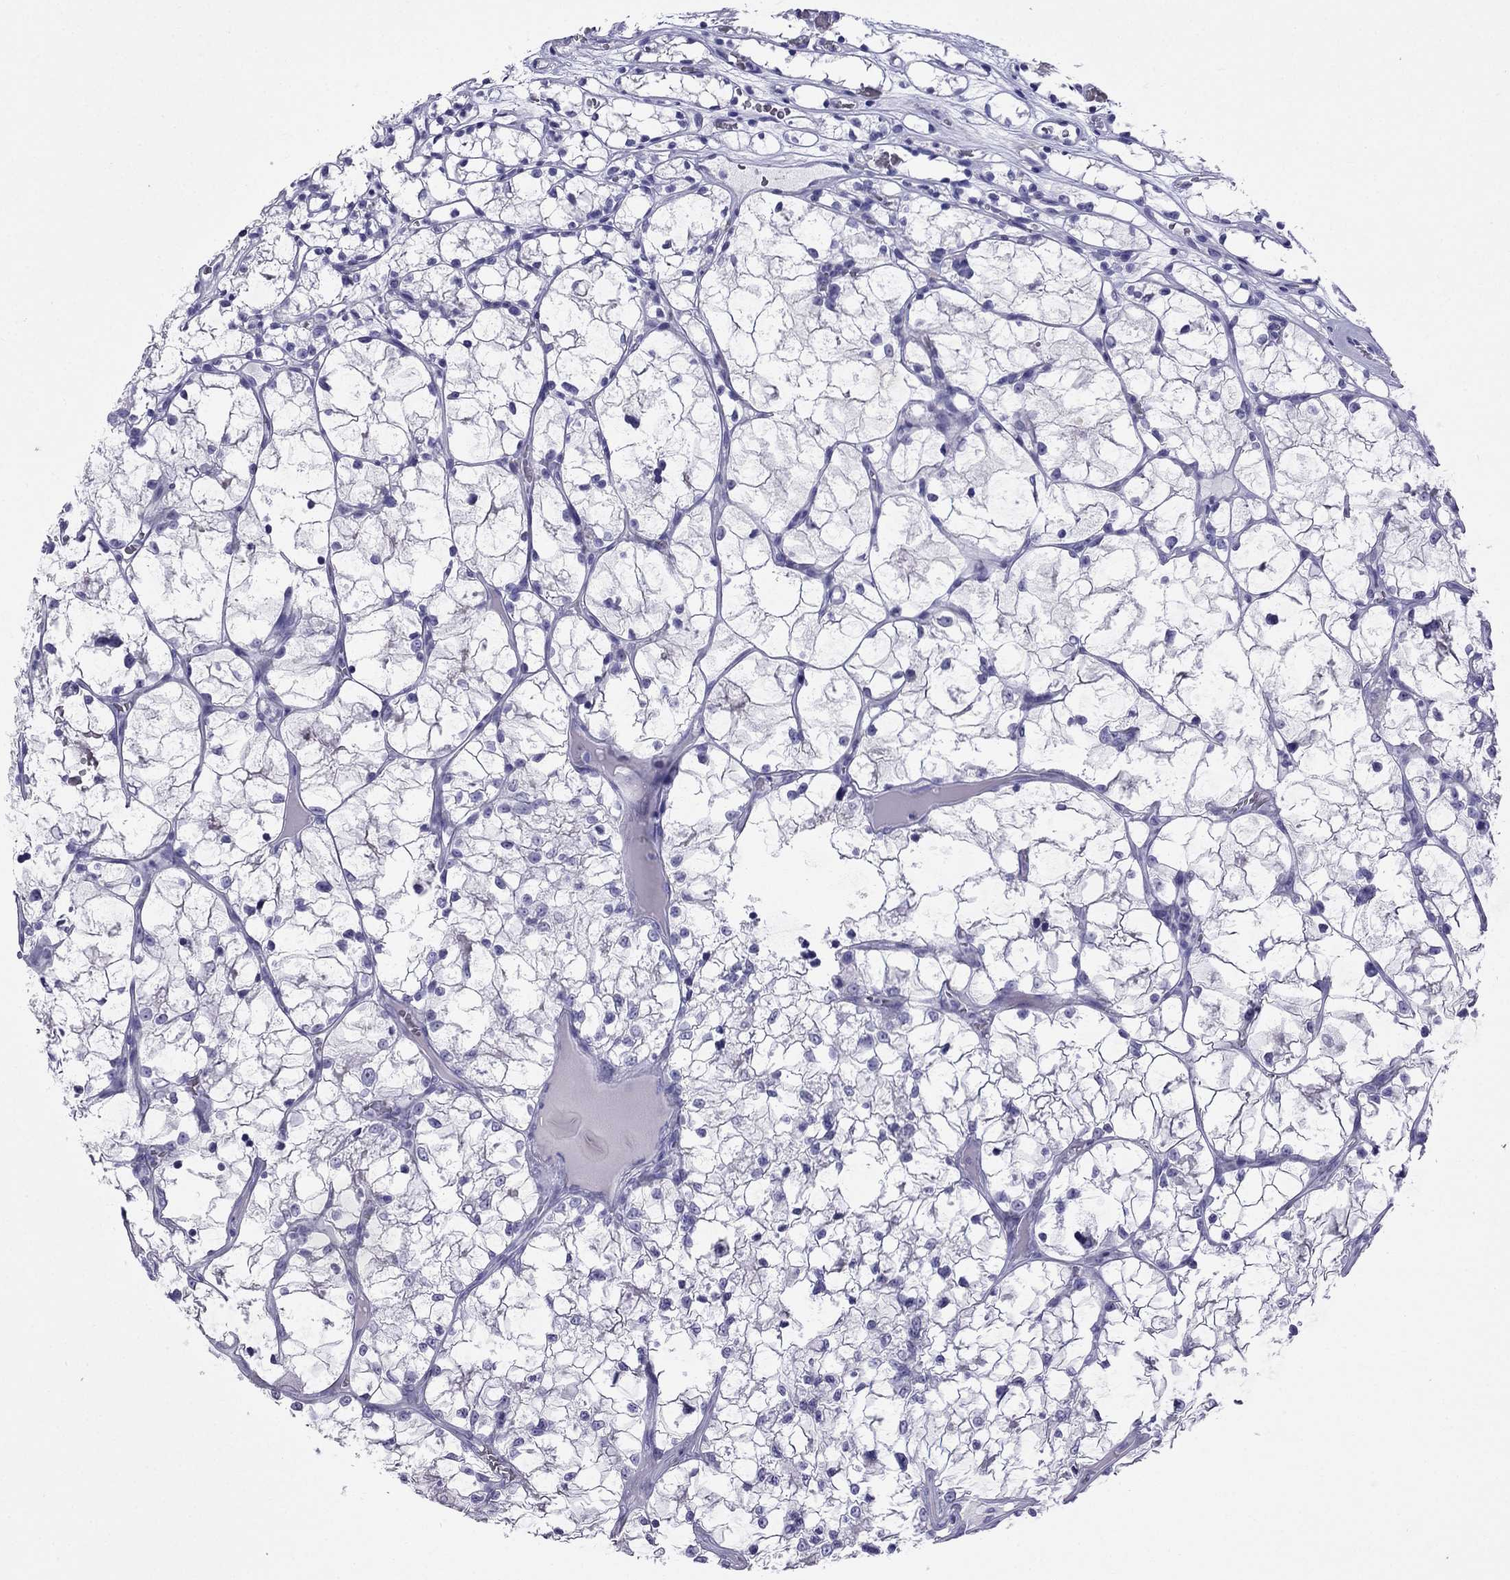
{"staining": {"intensity": "negative", "quantity": "none", "location": "none"}, "tissue": "renal cancer", "cell_type": "Tumor cells", "image_type": "cancer", "snomed": [{"axis": "morphology", "description": "Adenocarcinoma, NOS"}, {"axis": "topography", "description": "Kidney"}], "caption": "This is an immunohistochemistry photomicrograph of human renal cancer (adenocarcinoma). There is no expression in tumor cells.", "gene": "ARR3", "patient": {"sex": "female", "age": 69}}